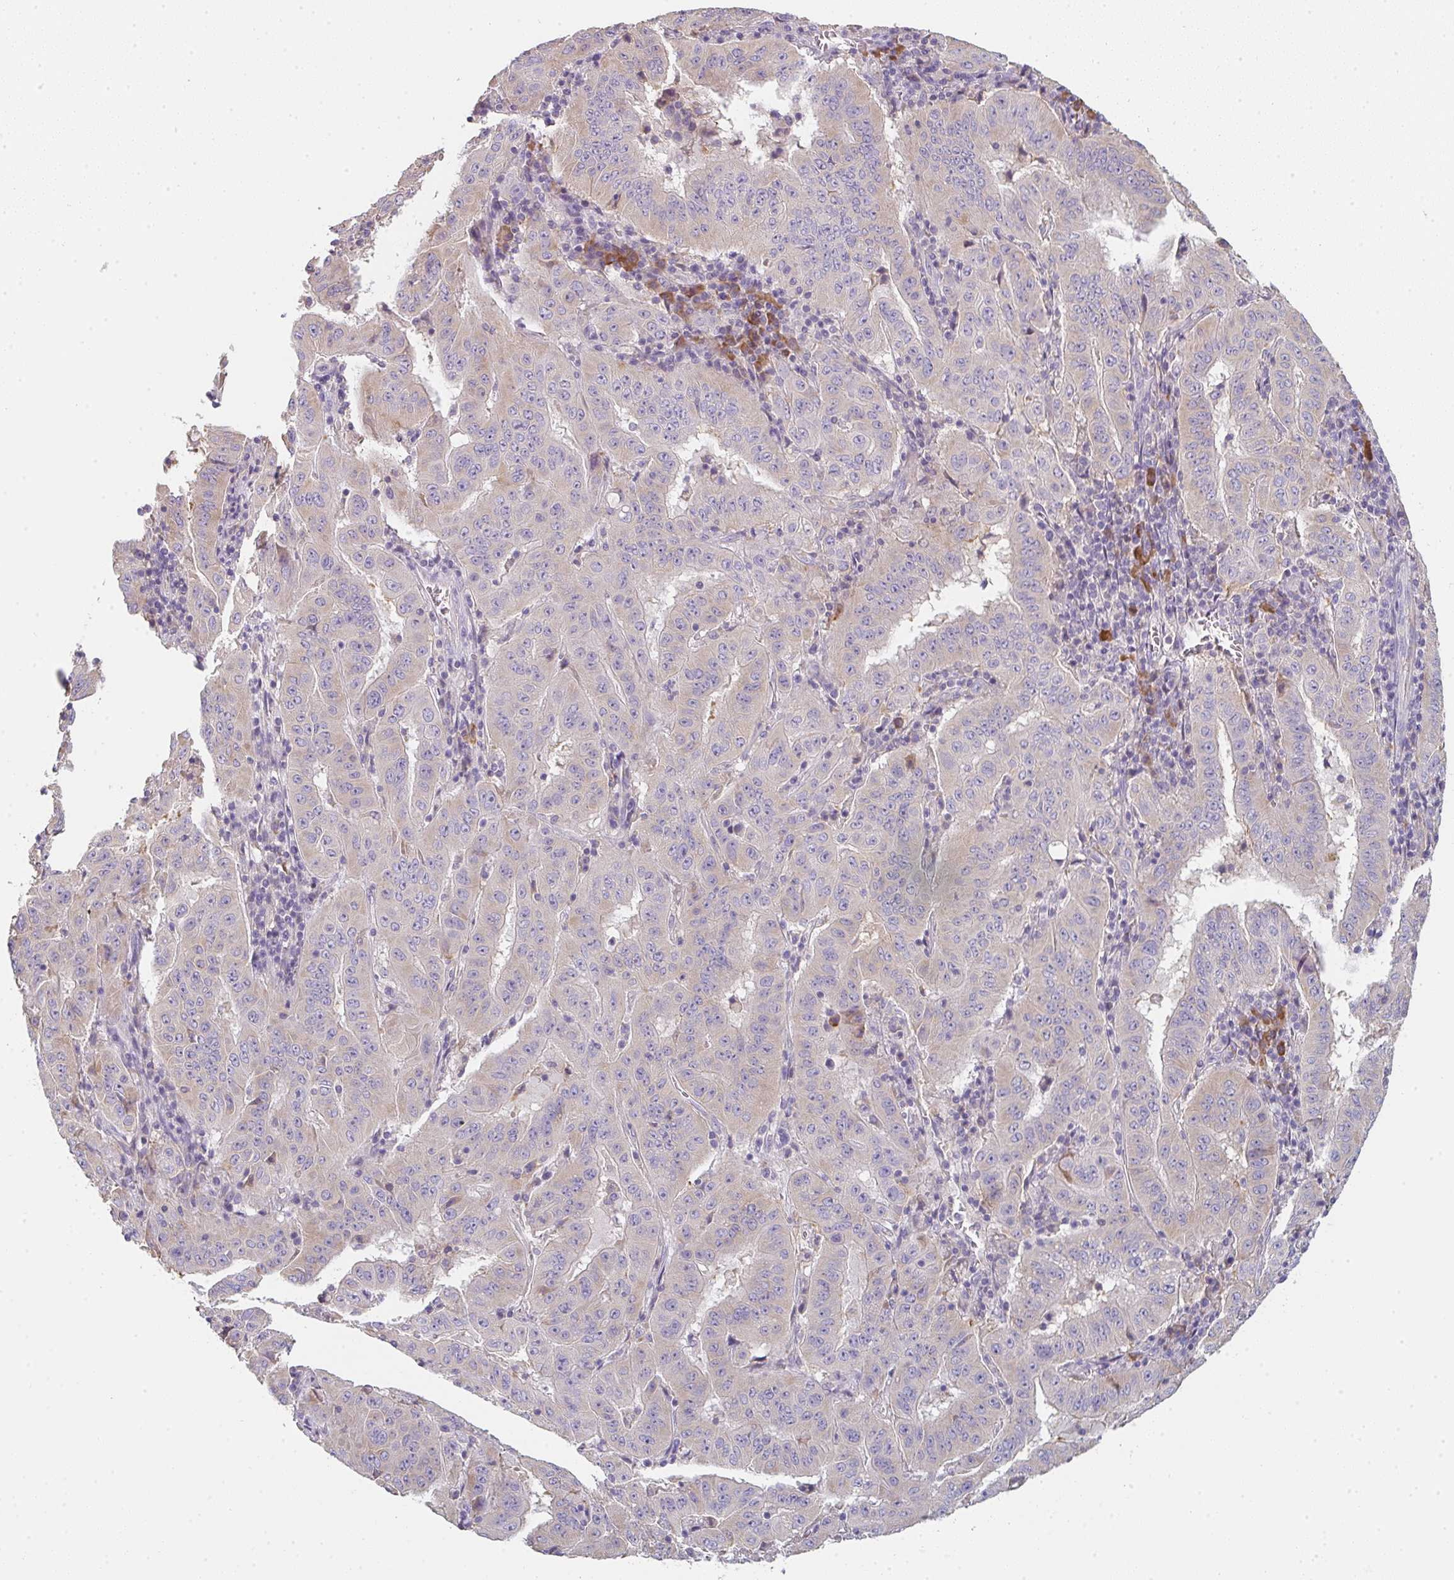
{"staining": {"intensity": "negative", "quantity": "none", "location": "none"}, "tissue": "pancreatic cancer", "cell_type": "Tumor cells", "image_type": "cancer", "snomed": [{"axis": "morphology", "description": "Adenocarcinoma, NOS"}, {"axis": "topography", "description": "Pancreas"}], "caption": "Human pancreatic cancer (adenocarcinoma) stained for a protein using IHC reveals no positivity in tumor cells.", "gene": "ZNF215", "patient": {"sex": "male", "age": 63}}